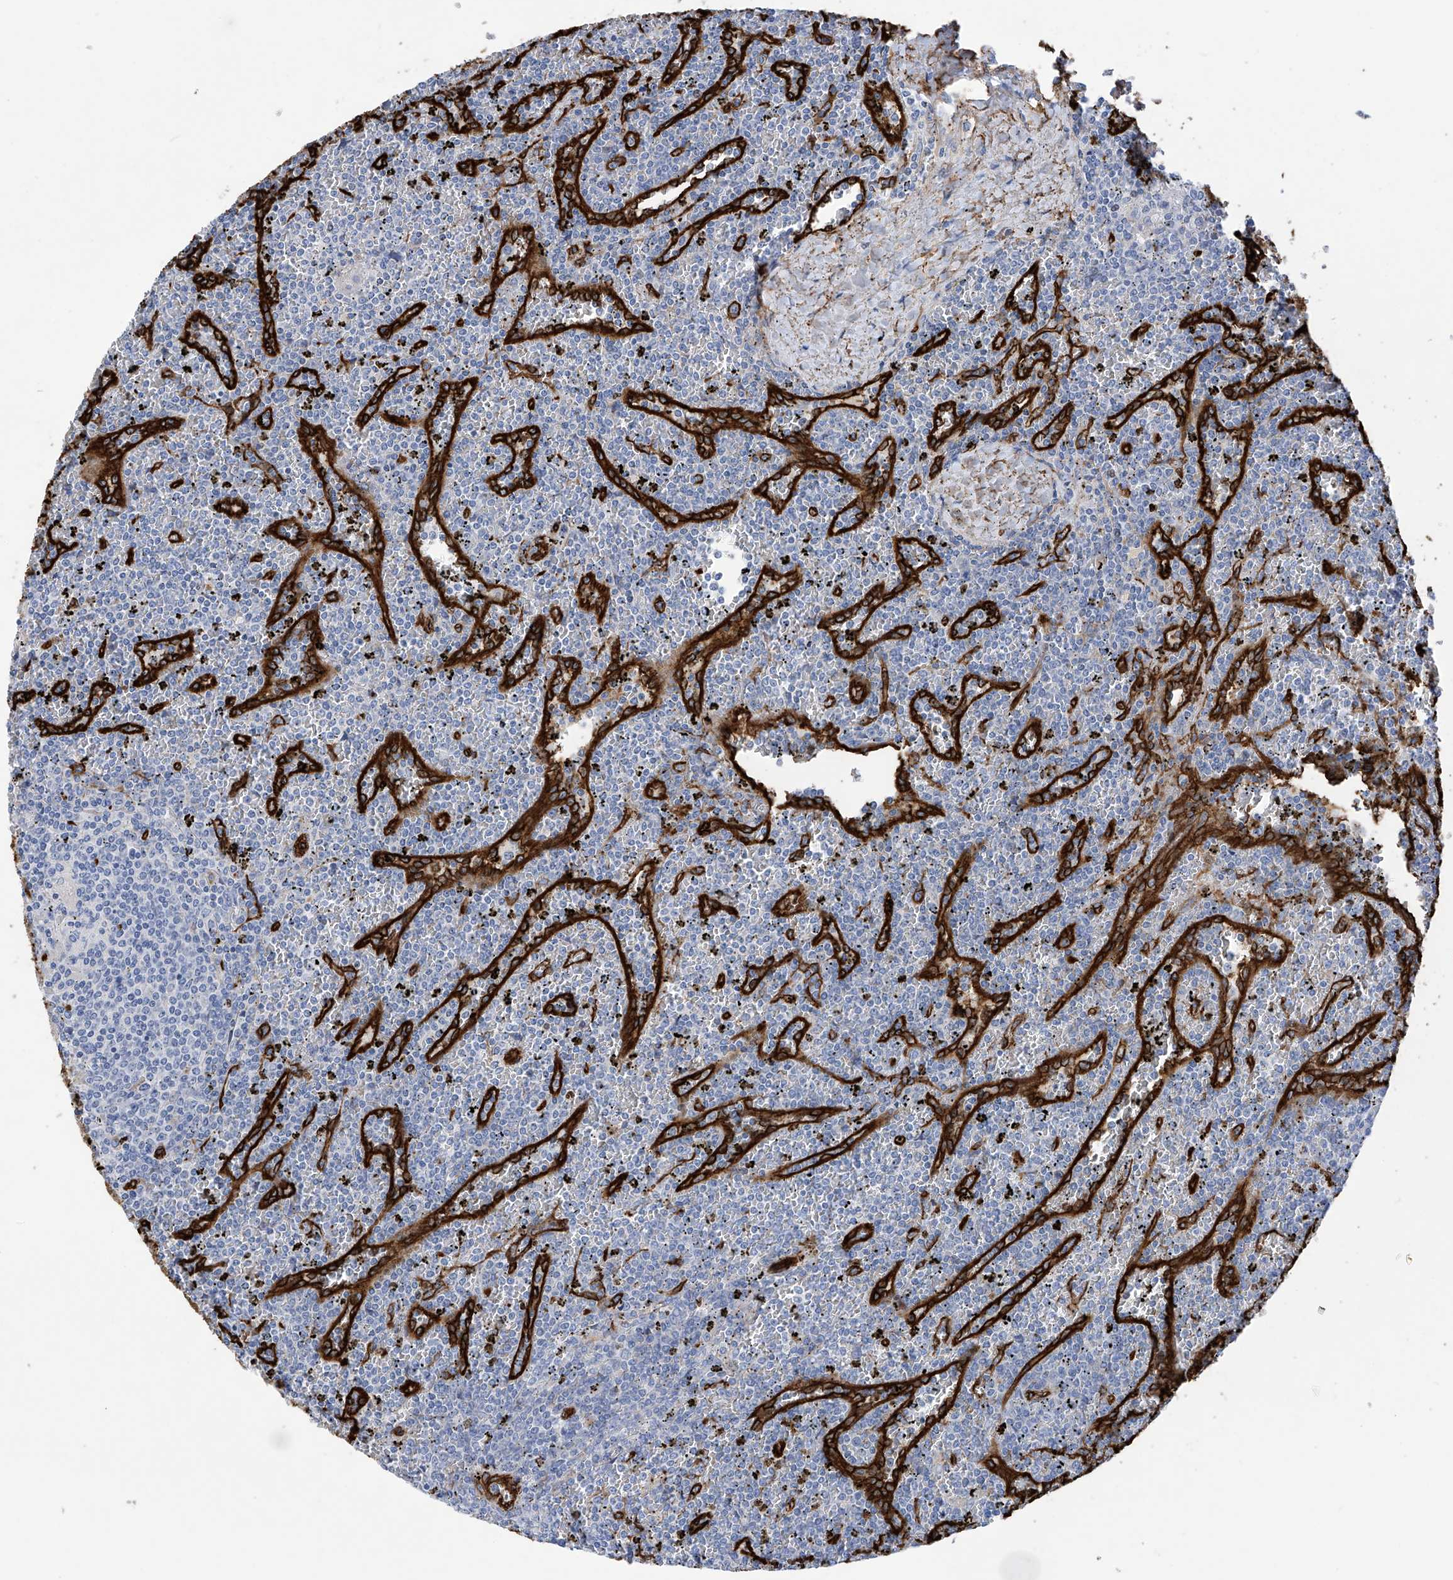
{"staining": {"intensity": "negative", "quantity": "none", "location": "none"}, "tissue": "lymphoma", "cell_type": "Tumor cells", "image_type": "cancer", "snomed": [{"axis": "morphology", "description": "Malignant lymphoma, non-Hodgkin's type, Low grade"}, {"axis": "topography", "description": "Spleen"}], "caption": "Protein analysis of low-grade malignant lymphoma, non-Hodgkin's type demonstrates no significant staining in tumor cells.", "gene": "UBTD1", "patient": {"sex": "female", "age": 19}}